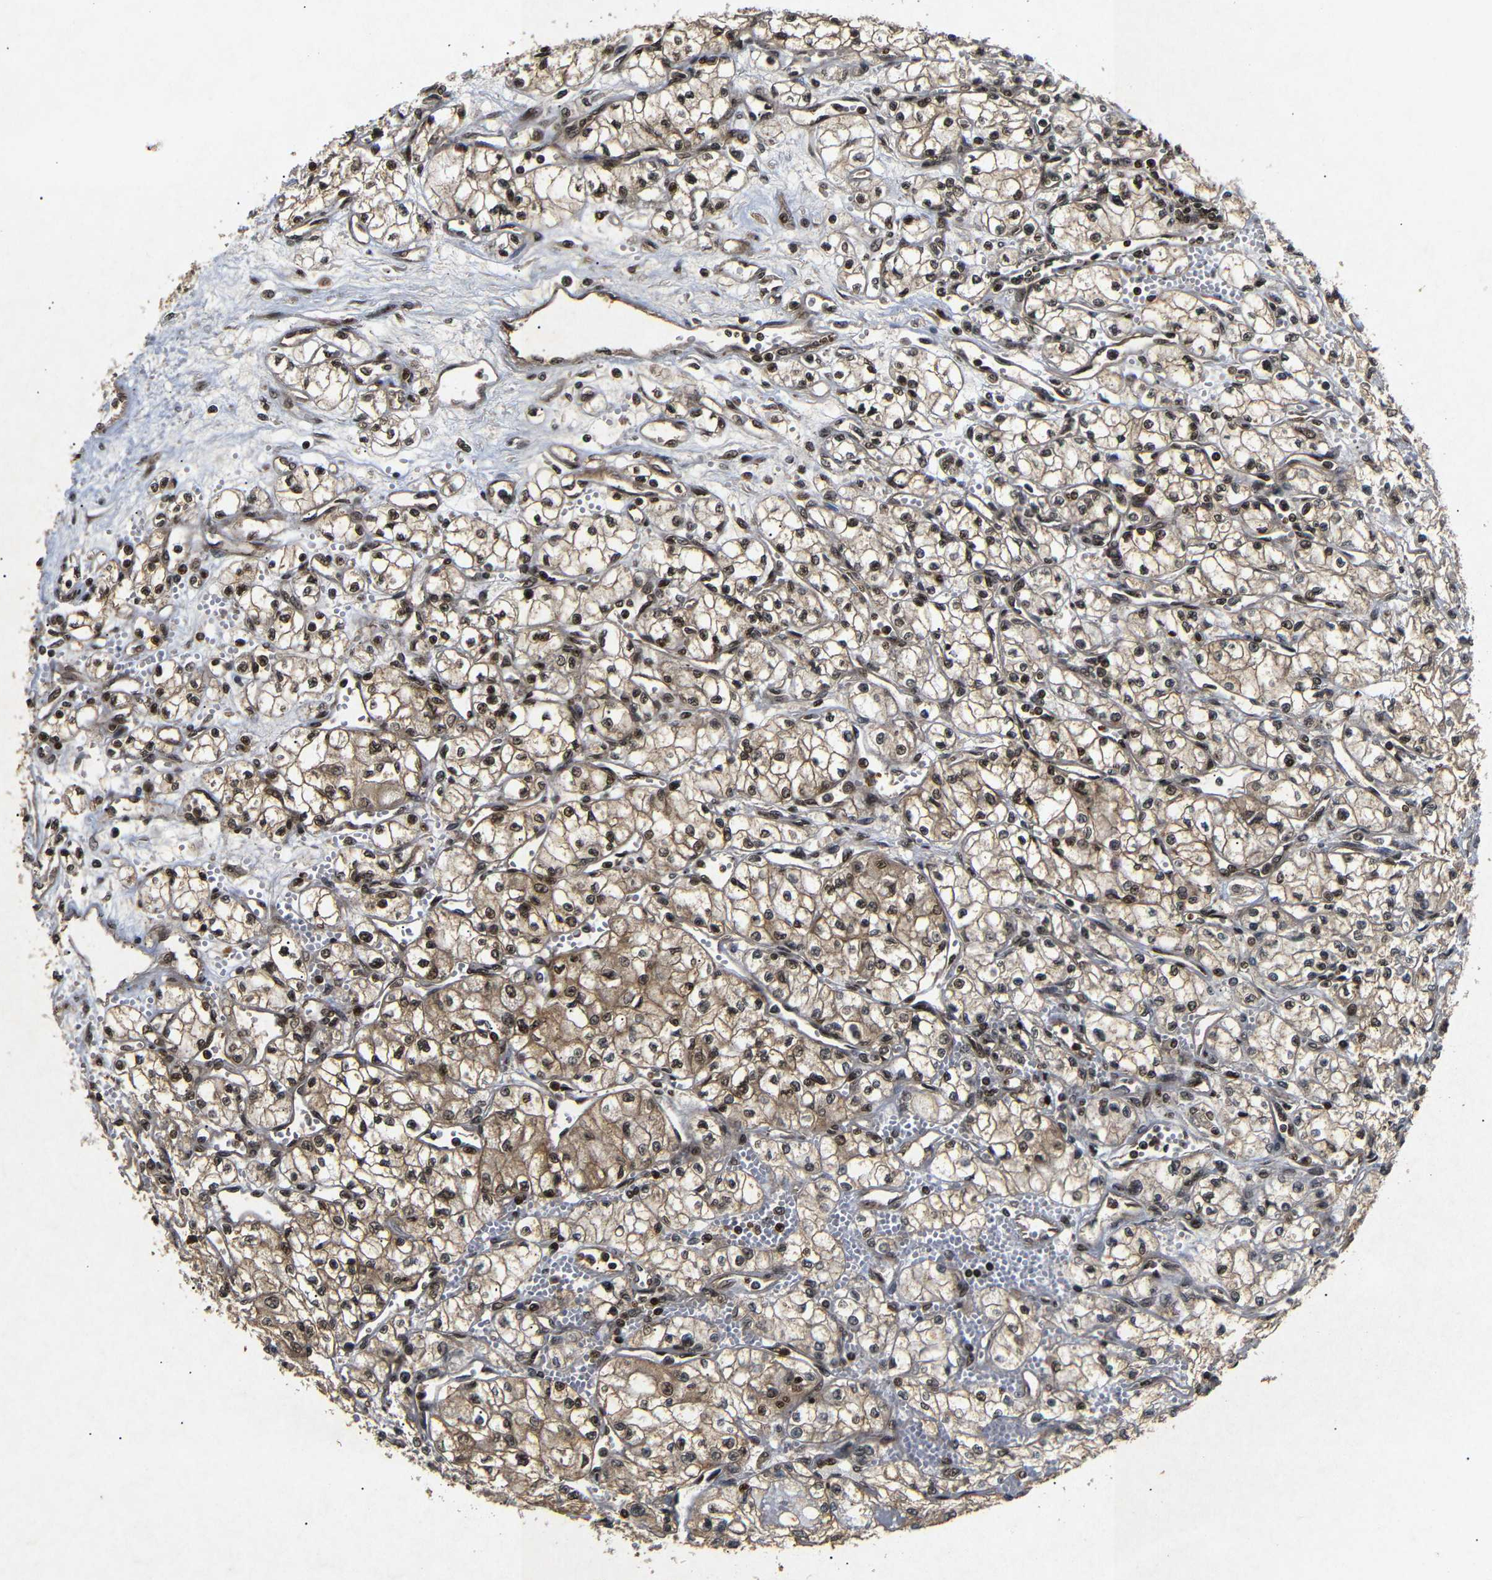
{"staining": {"intensity": "moderate", "quantity": ">75%", "location": "cytoplasmic/membranous,nuclear"}, "tissue": "renal cancer", "cell_type": "Tumor cells", "image_type": "cancer", "snomed": [{"axis": "morphology", "description": "Normal tissue, NOS"}, {"axis": "morphology", "description": "Adenocarcinoma, NOS"}, {"axis": "topography", "description": "Kidney"}], "caption": "High-power microscopy captured an immunohistochemistry (IHC) image of renal adenocarcinoma, revealing moderate cytoplasmic/membranous and nuclear staining in approximately >75% of tumor cells. (DAB IHC, brown staining for protein, blue staining for nuclei).", "gene": "KIF23", "patient": {"sex": "male", "age": 59}}